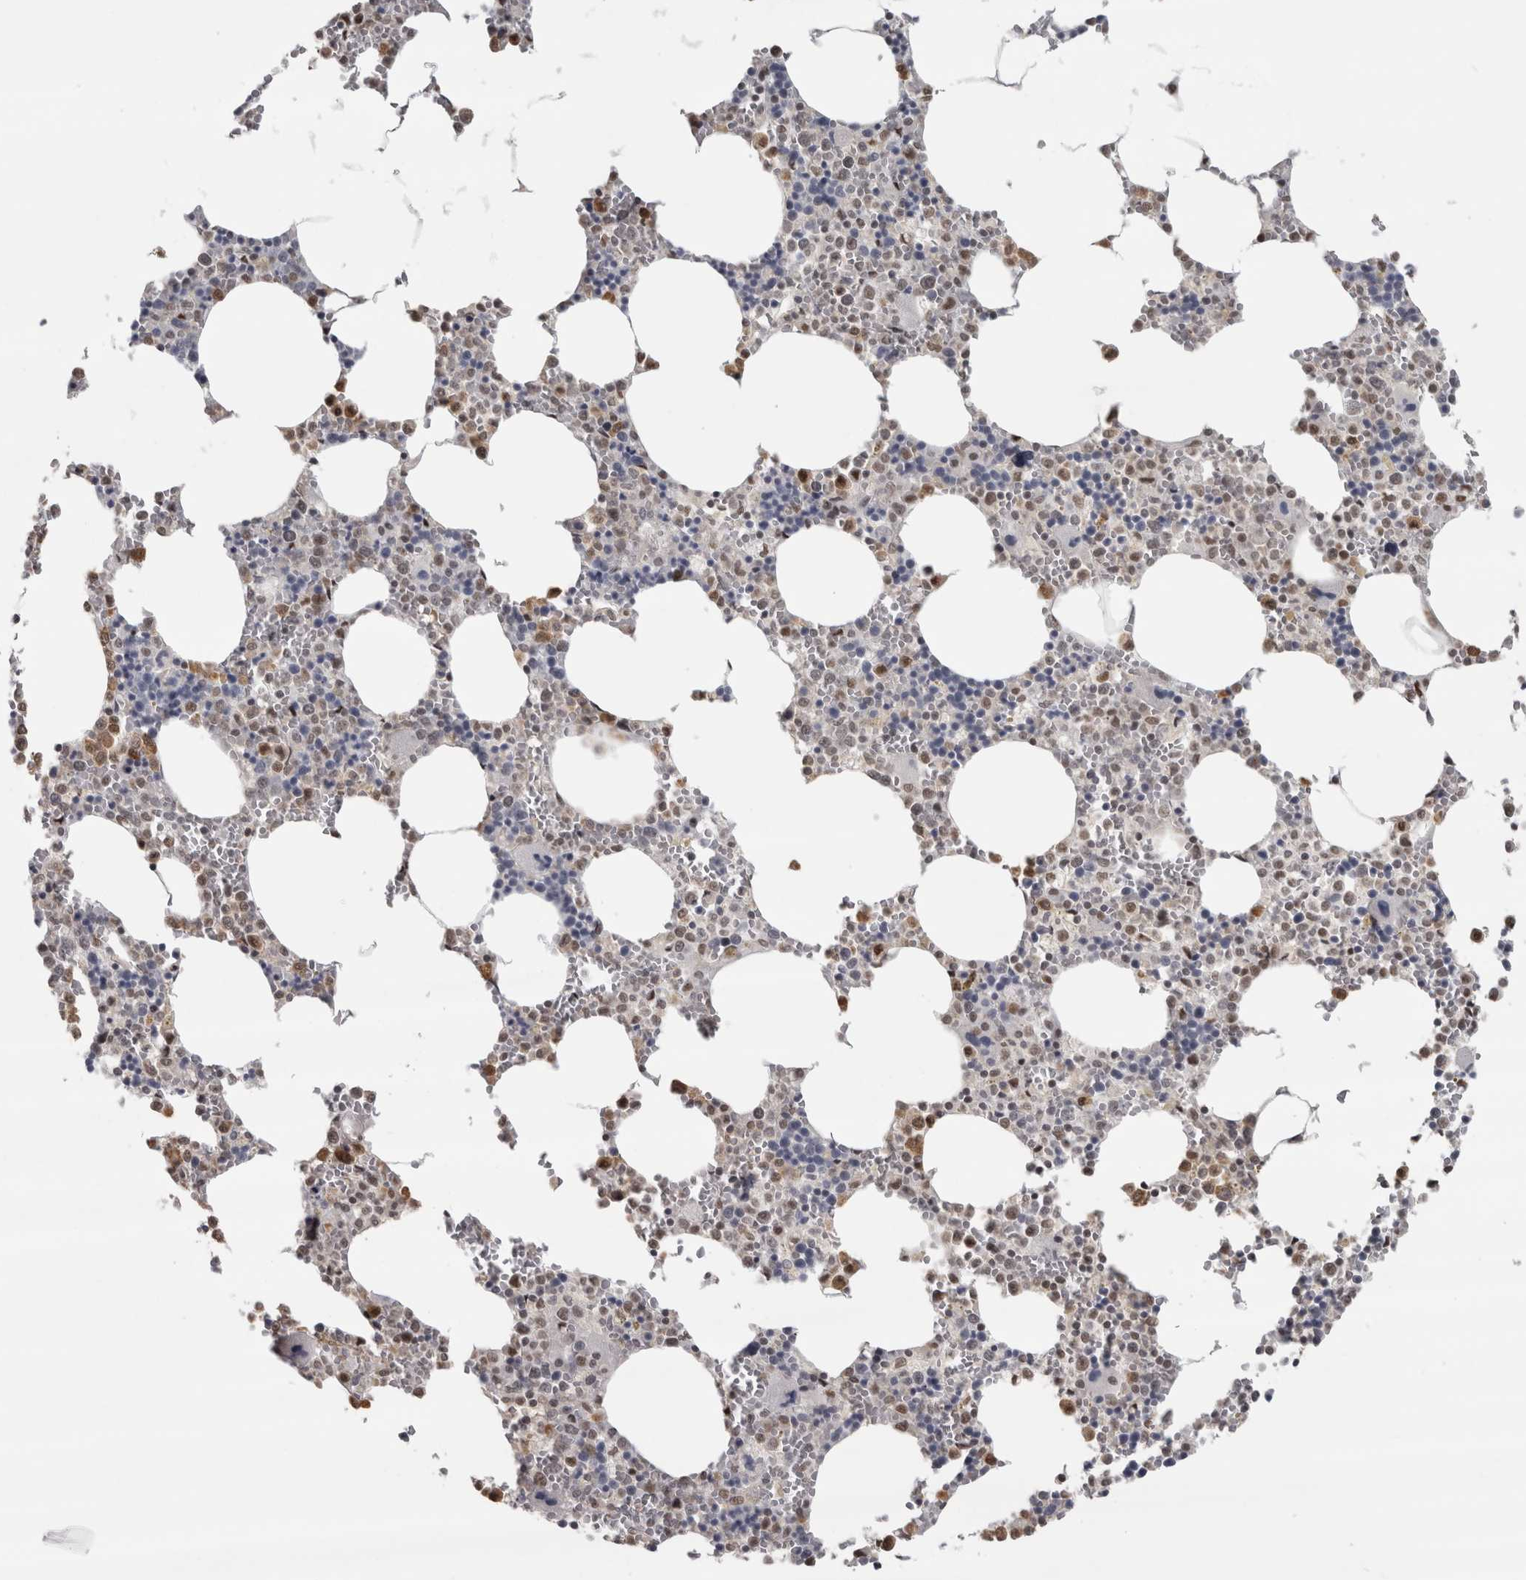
{"staining": {"intensity": "moderate", "quantity": ">75%", "location": "cytoplasmic/membranous"}, "tissue": "bone marrow", "cell_type": "Hematopoietic cells", "image_type": "normal", "snomed": [{"axis": "morphology", "description": "Normal tissue, NOS"}, {"axis": "topography", "description": "Bone marrow"}], "caption": "Unremarkable bone marrow was stained to show a protein in brown. There is medium levels of moderate cytoplasmic/membranous expression in approximately >75% of hematopoietic cells. (Stains: DAB (3,3'-diaminobenzidine) in brown, nuclei in blue, Microscopy: brightfield microscopy at high magnification).", "gene": "MICU3", "patient": {"sex": "male", "age": 70}}